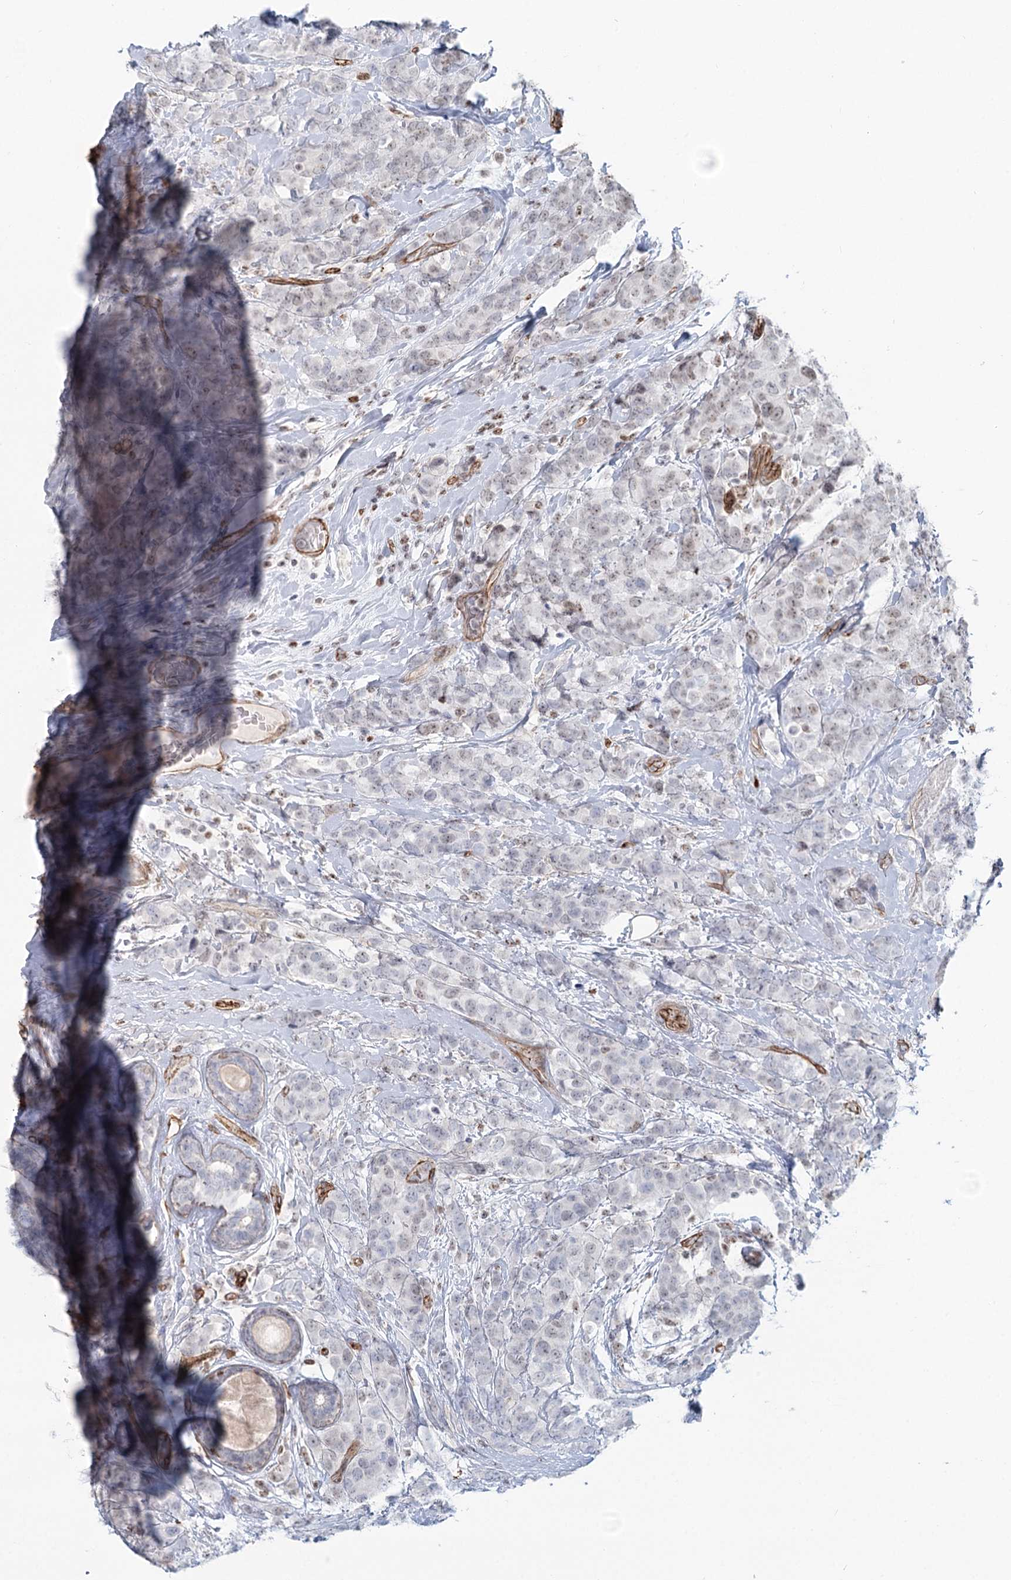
{"staining": {"intensity": "weak", "quantity": "<25%", "location": "nuclear"}, "tissue": "breast cancer", "cell_type": "Tumor cells", "image_type": "cancer", "snomed": [{"axis": "morphology", "description": "Lobular carcinoma"}, {"axis": "topography", "description": "Breast"}], "caption": "A micrograph of breast cancer stained for a protein reveals no brown staining in tumor cells. Brightfield microscopy of immunohistochemistry (IHC) stained with DAB (brown) and hematoxylin (blue), captured at high magnification.", "gene": "ZFYVE28", "patient": {"sex": "female", "age": 59}}